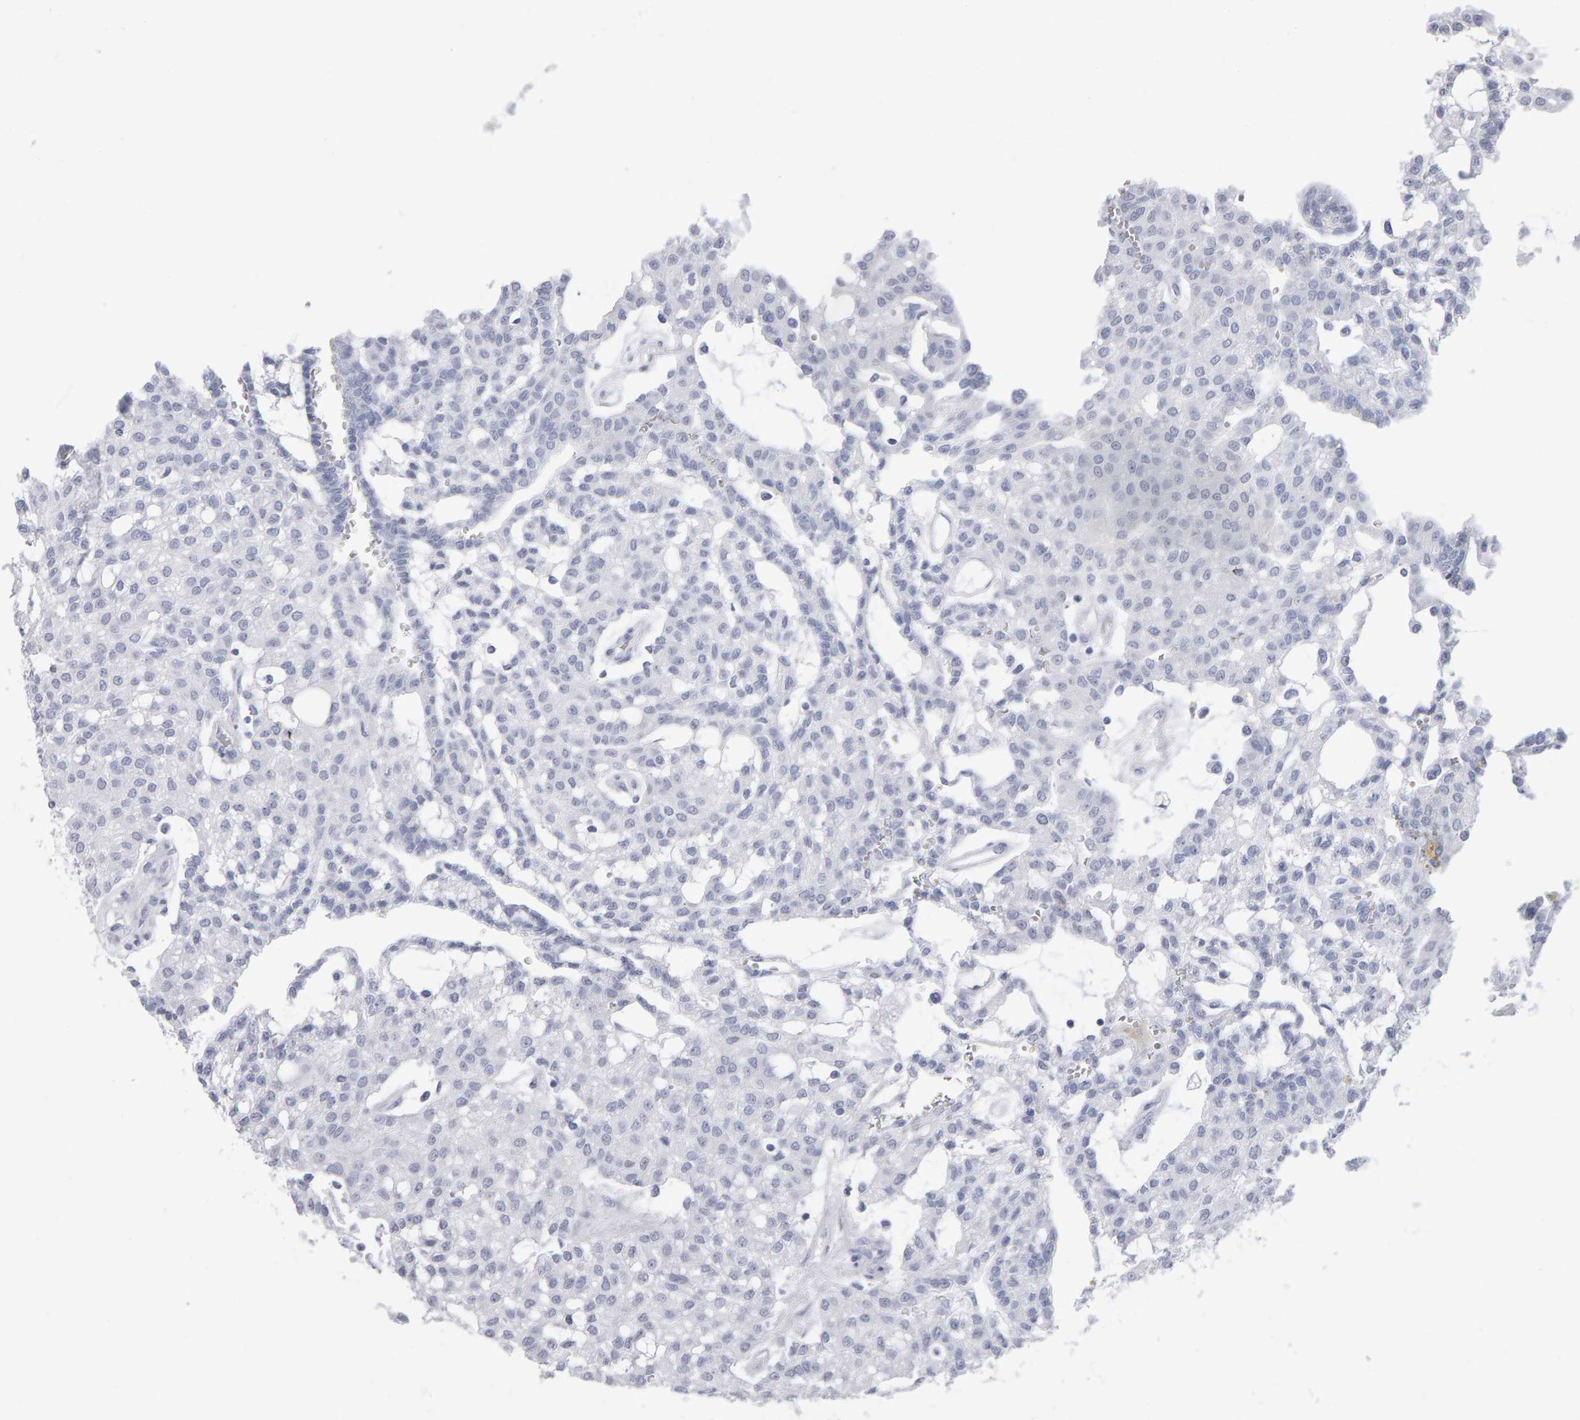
{"staining": {"intensity": "negative", "quantity": "none", "location": "none"}, "tissue": "renal cancer", "cell_type": "Tumor cells", "image_type": "cancer", "snomed": [{"axis": "morphology", "description": "Adenocarcinoma, NOS"}, {"axis": "topography", "description": "Kidney"}], "caption": "There is no significant positivity in tumor cells of renal cancer (adenocarcinoma).", "gene": "NCDN", "patient": {"sex": "male", "age": 63}}